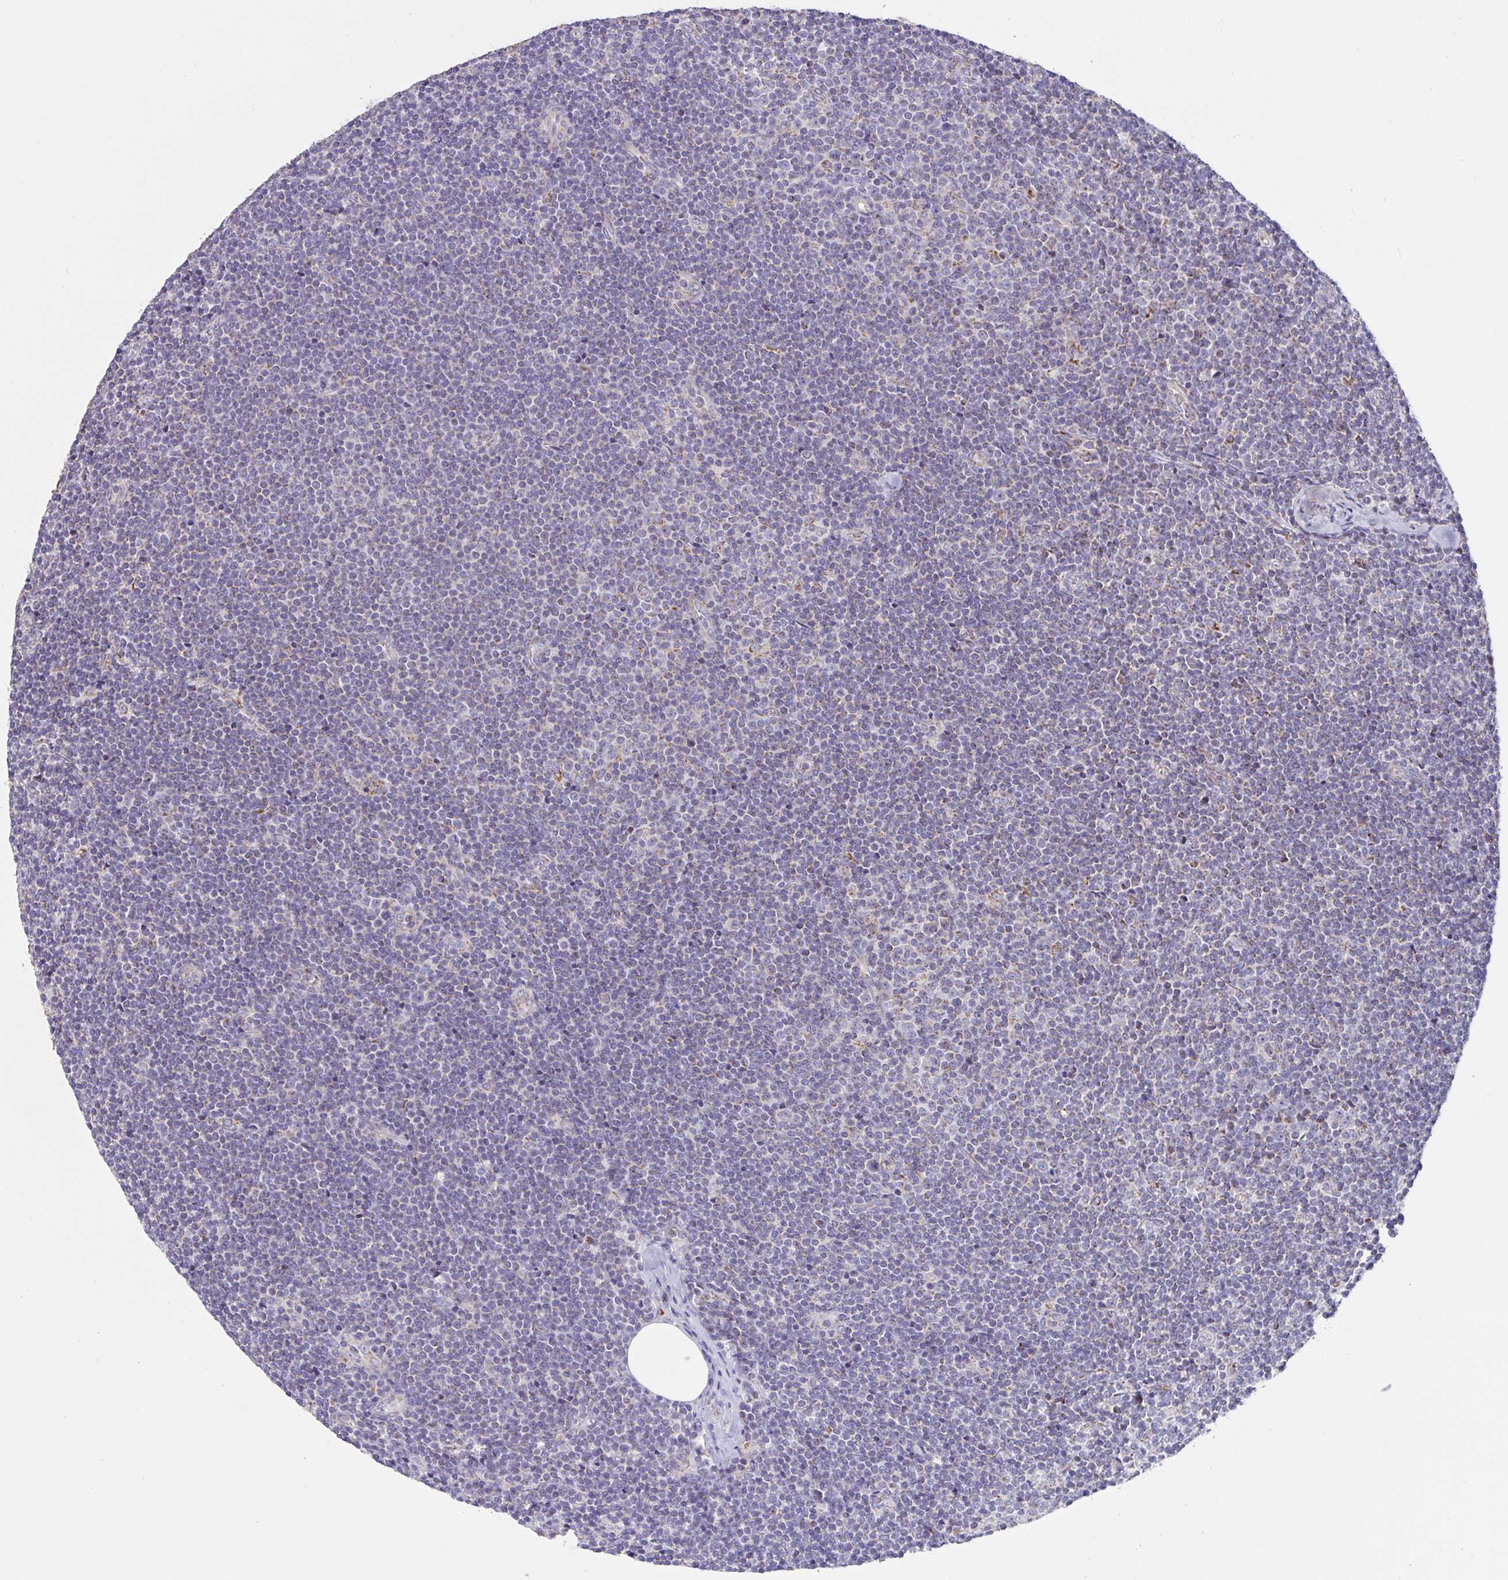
{"staining": {"intensity": "negative", "quantity": "none", "location": "none"}, "tissue": "lymphoma", "cell_type": "Tumor cells", "image_type": "cancer", "snomed": [{"axis": "morphology", "description": "Malignant lymphoma, non-Hodgkin's type, Low grade"}, {"axis": "topography", "description": "Lymph node"}], "caption": "Immunohistochemical staining of malignant lymphoma, non-Hodgkin's type (low-grade) exhibits no significant positivity in tumor cells.", "gene": "DOK7", "patient": {"sex": "male", "age": 48}}